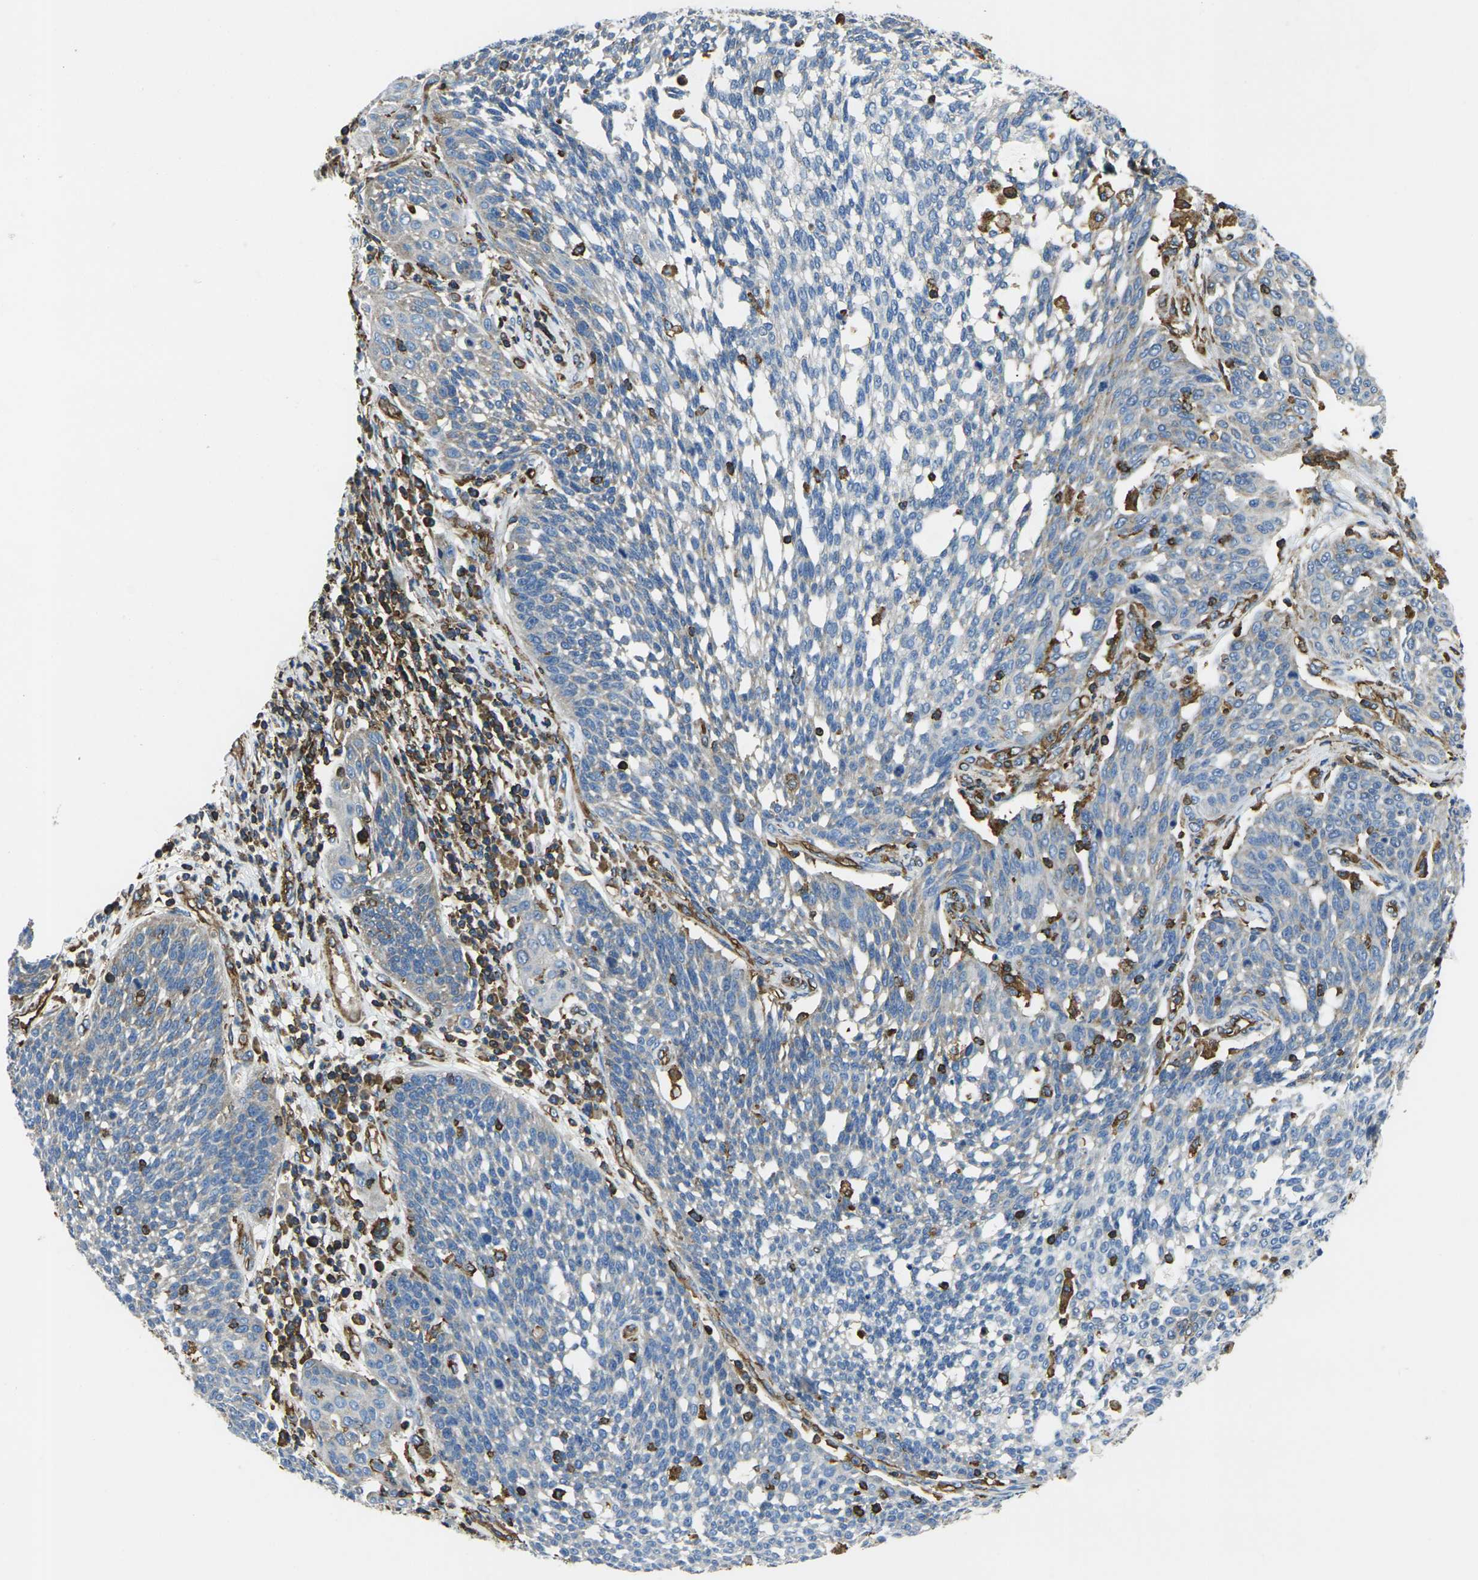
{"staining": {"intensity": "negative", "quantity": "none", "location": "none"}, "tissue": "cervical cancer", "cell_type": "Tumor cells", "image_type": "cancer", "snomed": [{"axis": "morphology", "description": "Squamous cell carcinoma, NOS"}, {"axis": "topography", "description": "Cervix"}], "caption": "DAB (3,3'-diaminobenzidine) immunohistochemical staining of human cervical cancer demonstrates no significant staining in tumor cells. (Stains: DAB IHC with hematoxylin counter stain, Microscopy: brightfield microscopy at high magnification).", "gene": "FAM110D", "patient": {"sex": "female", "age": 34}}